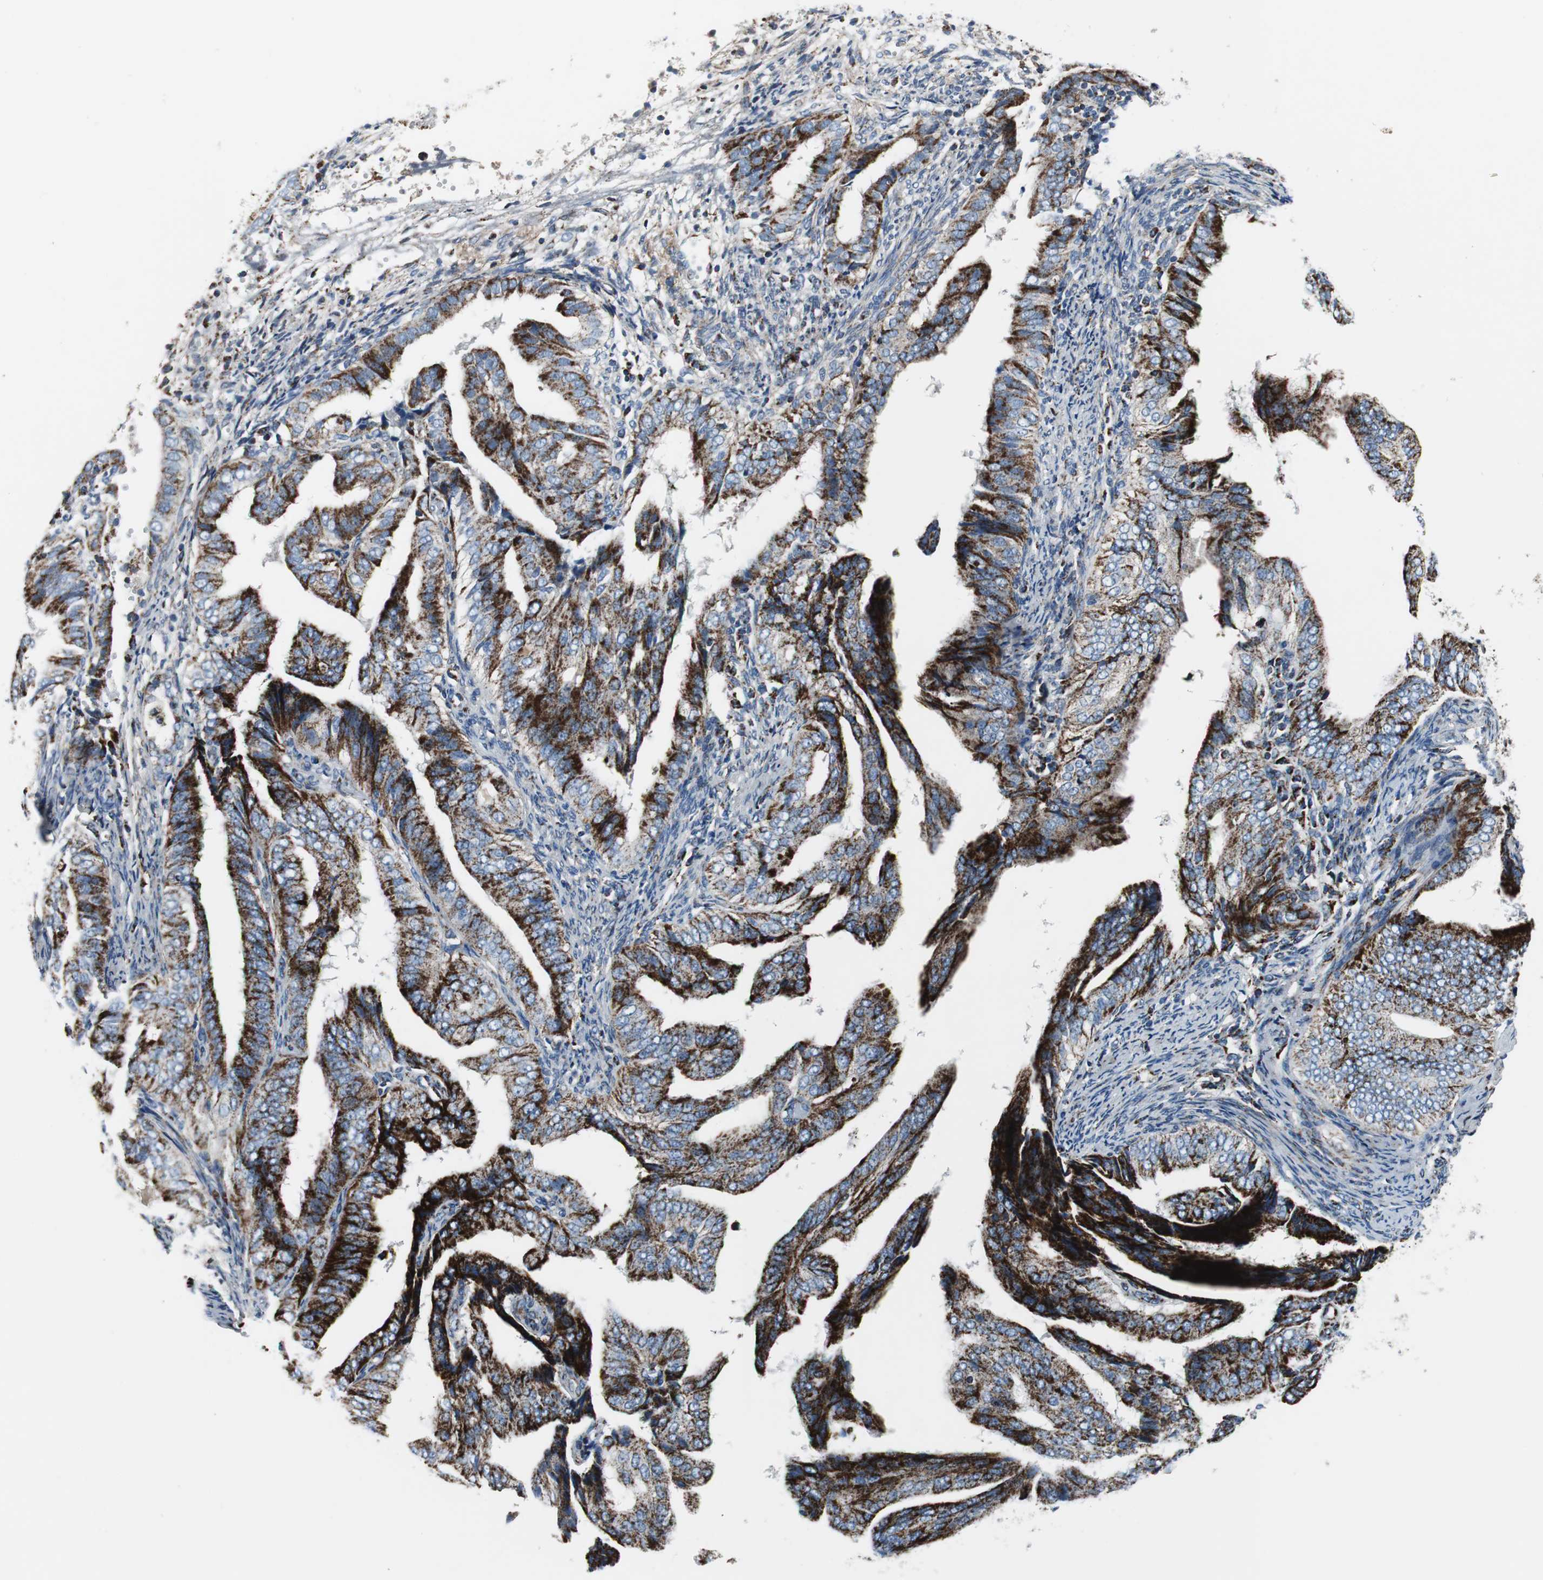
{"staining": {"intensity": "strong", "quantity": ">75%", "location": "cytoplasmic/membranous"}, "tissue": "endometrial cancer", "cell_type": "Tumor cells", "image_type": "cancer", "snomed": [{"axis": "morphology", "description": "Adenocarcinoma, NOS"}, {"axis": "topography", "description": "Endometrium"}], "caption": "A high amount of strong cytoplasmic/membranous positivity is appreciated in approximately >75% of tumor cells in adenocarcinoma (endometrial) tissue. (DAB (3,3'-diaminobenzidine) IHC with brightfield microscopy, high magnification).", "gene": "C1QTNF7", "patient": {"sex": "female", "age": 58}}